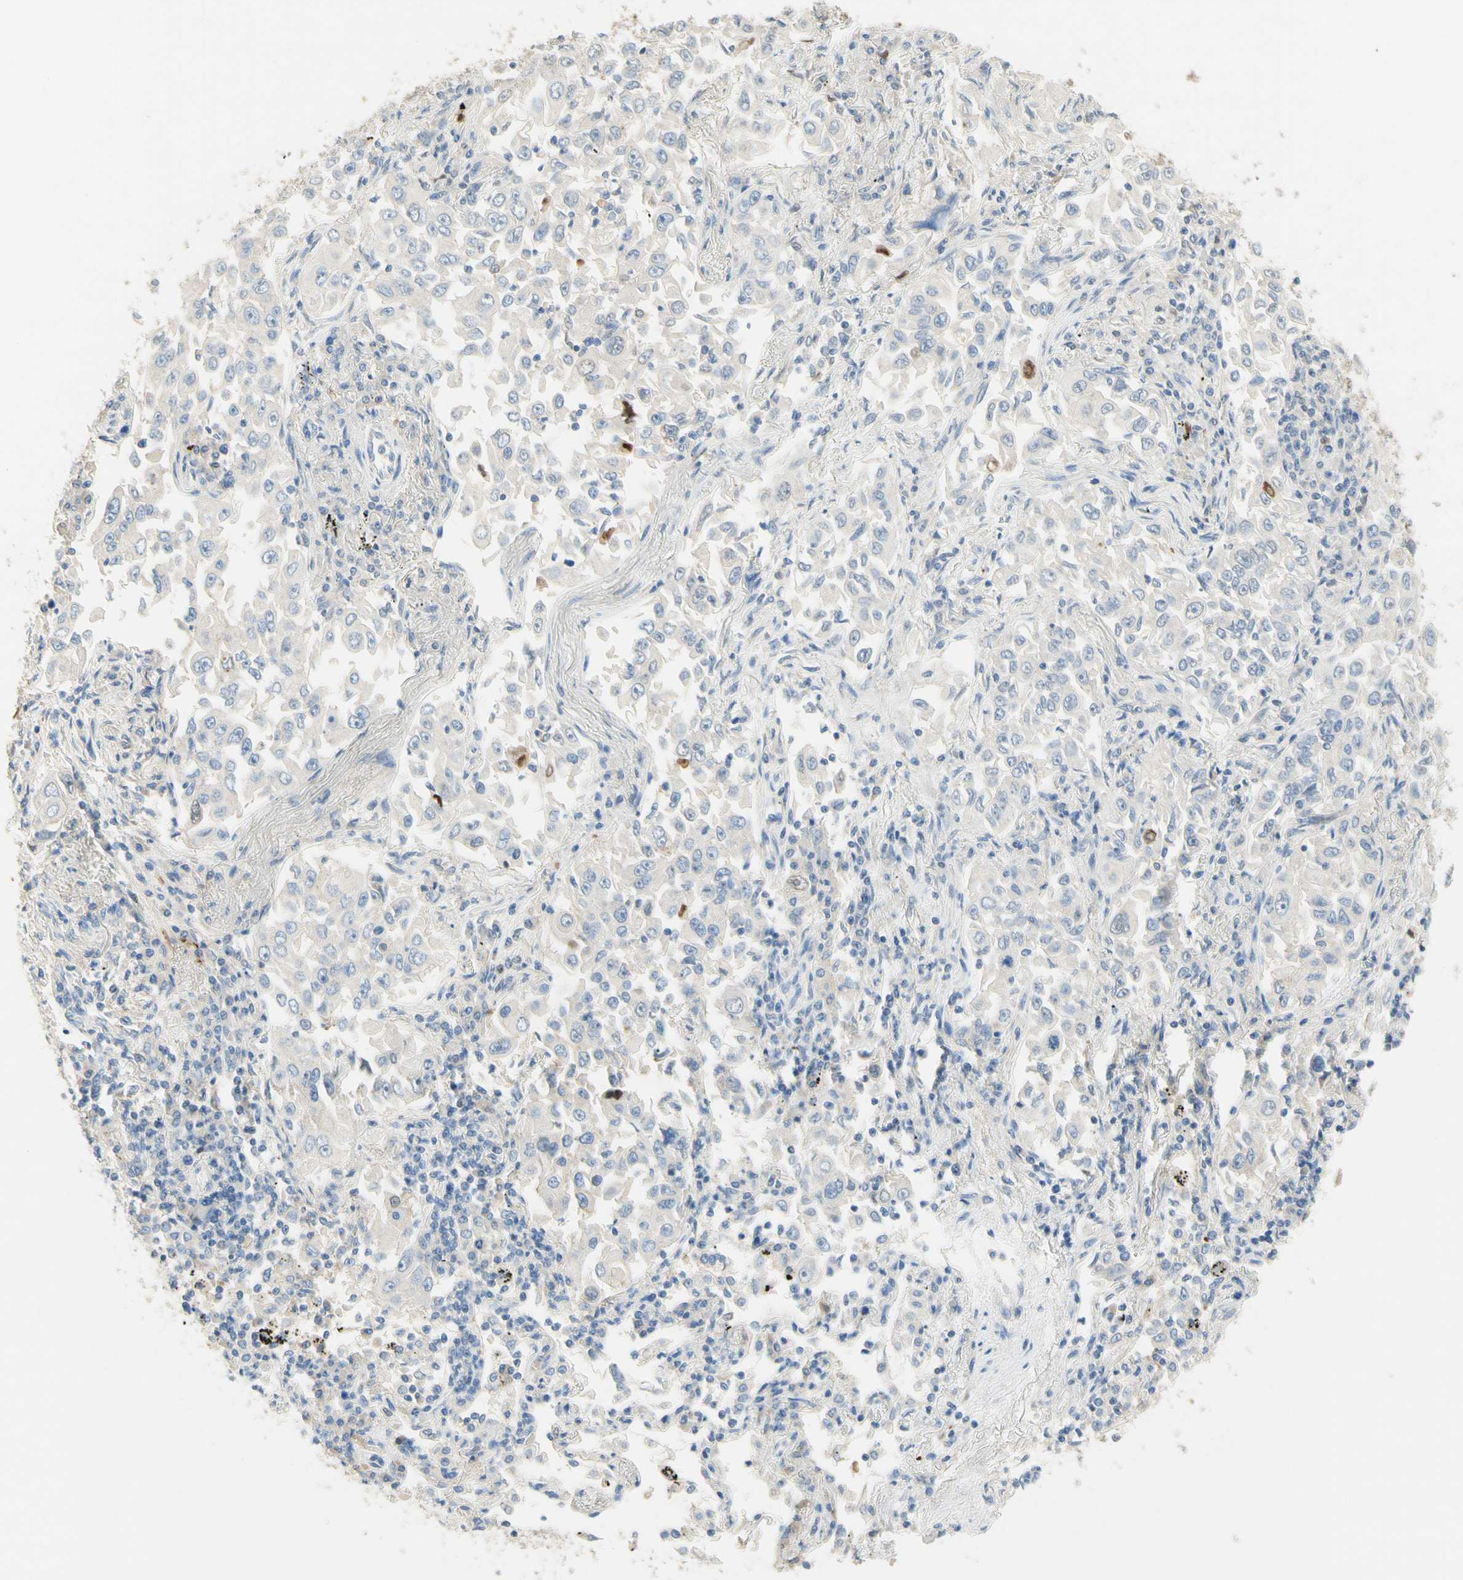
{"staining": {"intensity": "moderate", "quantity": "<25%", "location": "cytoplasmic/membranous,nuclear"}, "tissue": "lung cancer", "cell_type": "Tumor cells", "image_type": "cancer", "snomed": [{"axis": "morphology", "description": "Adenocarcinoma, NOS"}, {"axis": "topography", "description": "Lung"}], "caption": "The photomicrograph shows a brown stain indicating the presence of a protein in the cytoplasmic/membranous and nuclear of tumor cells in adenocarcinoma (lung).", "gene": "NECTIN4", "patient": {"sex": "male", "age": 84}}